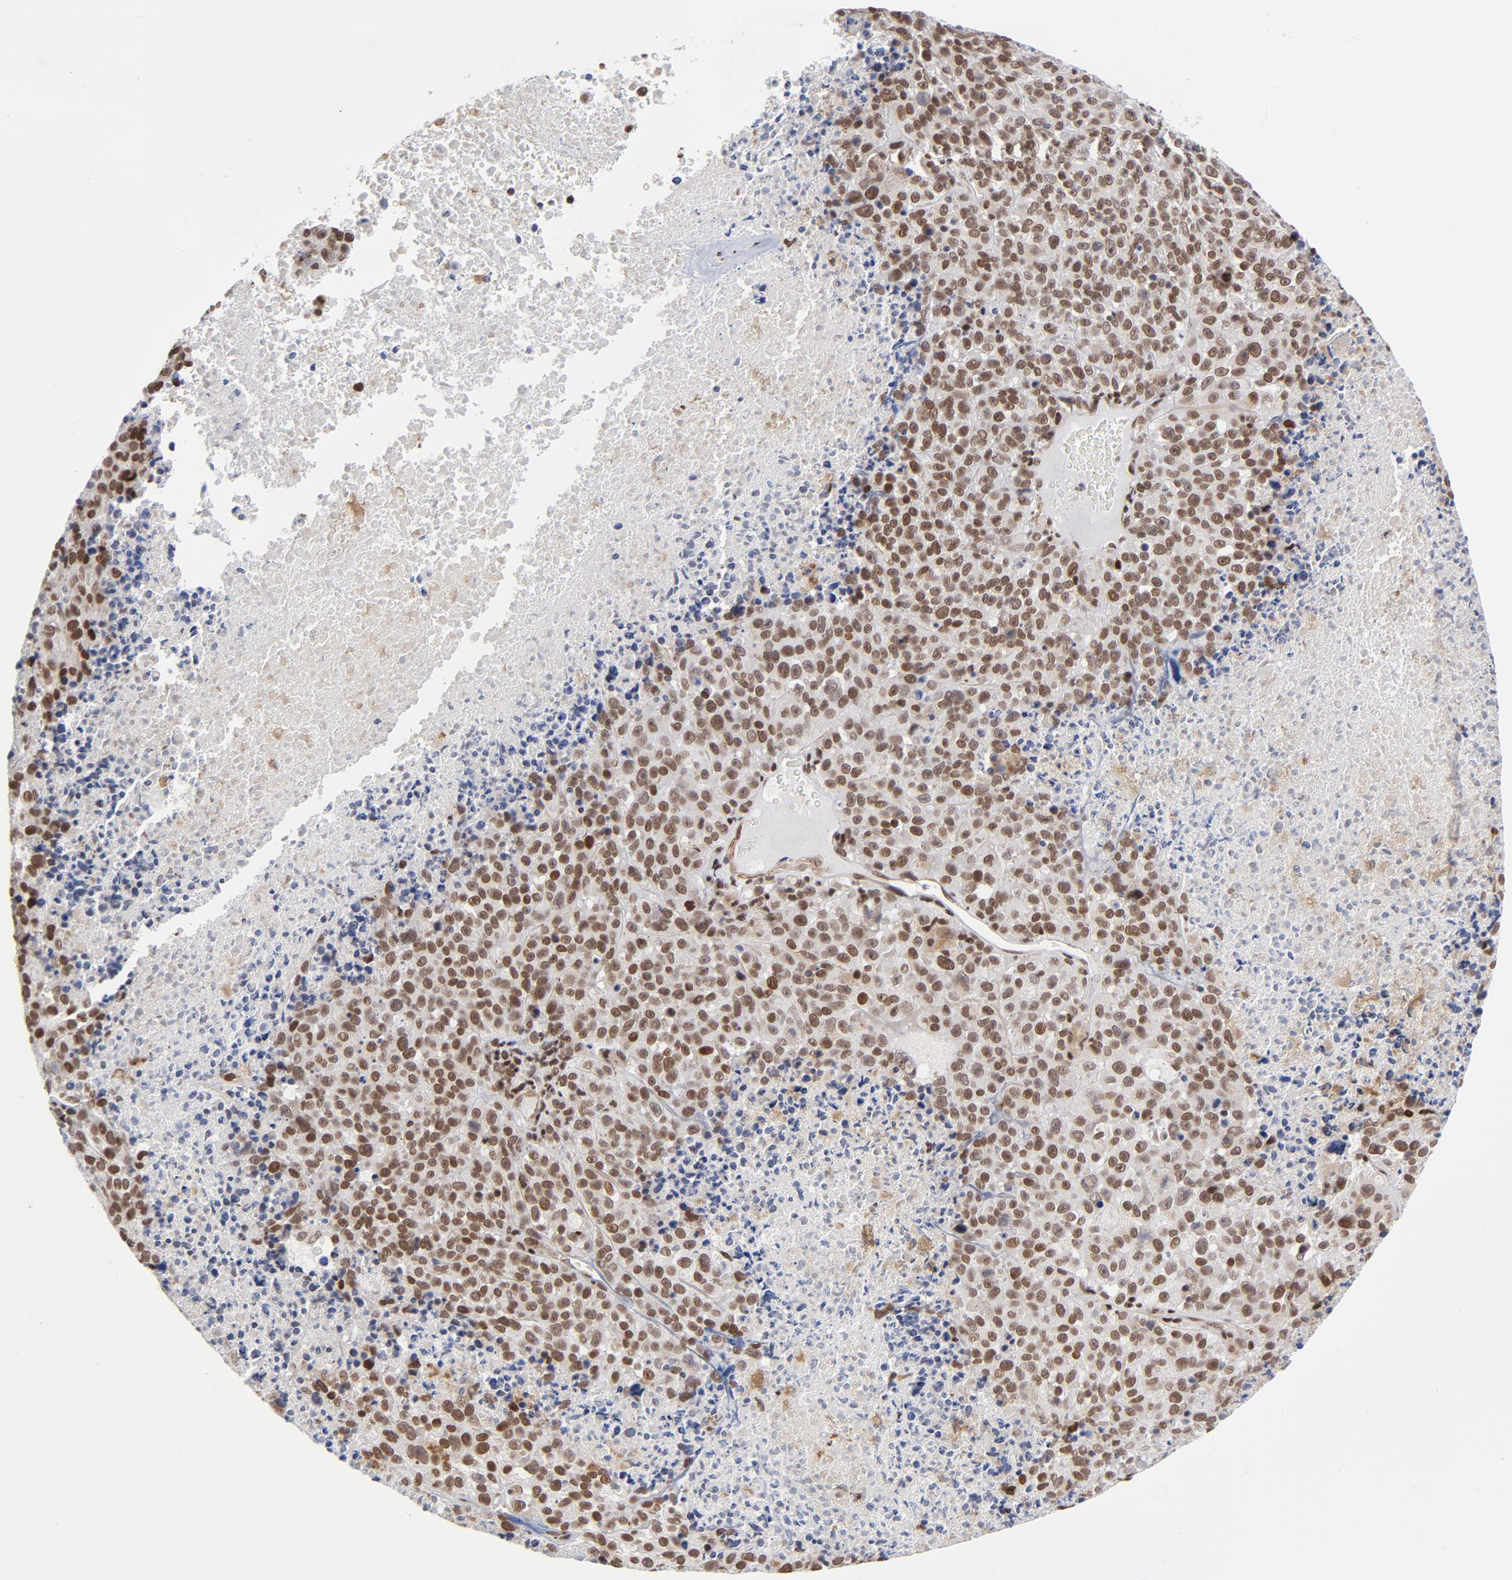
{"staining": {"intensity": "strong", "quantity": ">75%", "location": "nuclear"}, "tissue": "melanoma", "cell_type": "Tumor cells", "image_type": "cancer", "snomed": [{"axis": "morphology", "description": "Malignant melanoma, Metastatic site"}, {"axis": "topography", "description": "Cerebral cortex"}], "caption": "Human malignant melanoma (metastatic site) stained for a protein (brown) shows strong nuclear positive expression in about >75% of tumor cells.", "gene": "CTCF", "patient": {"sex": "female", "age": 52}}